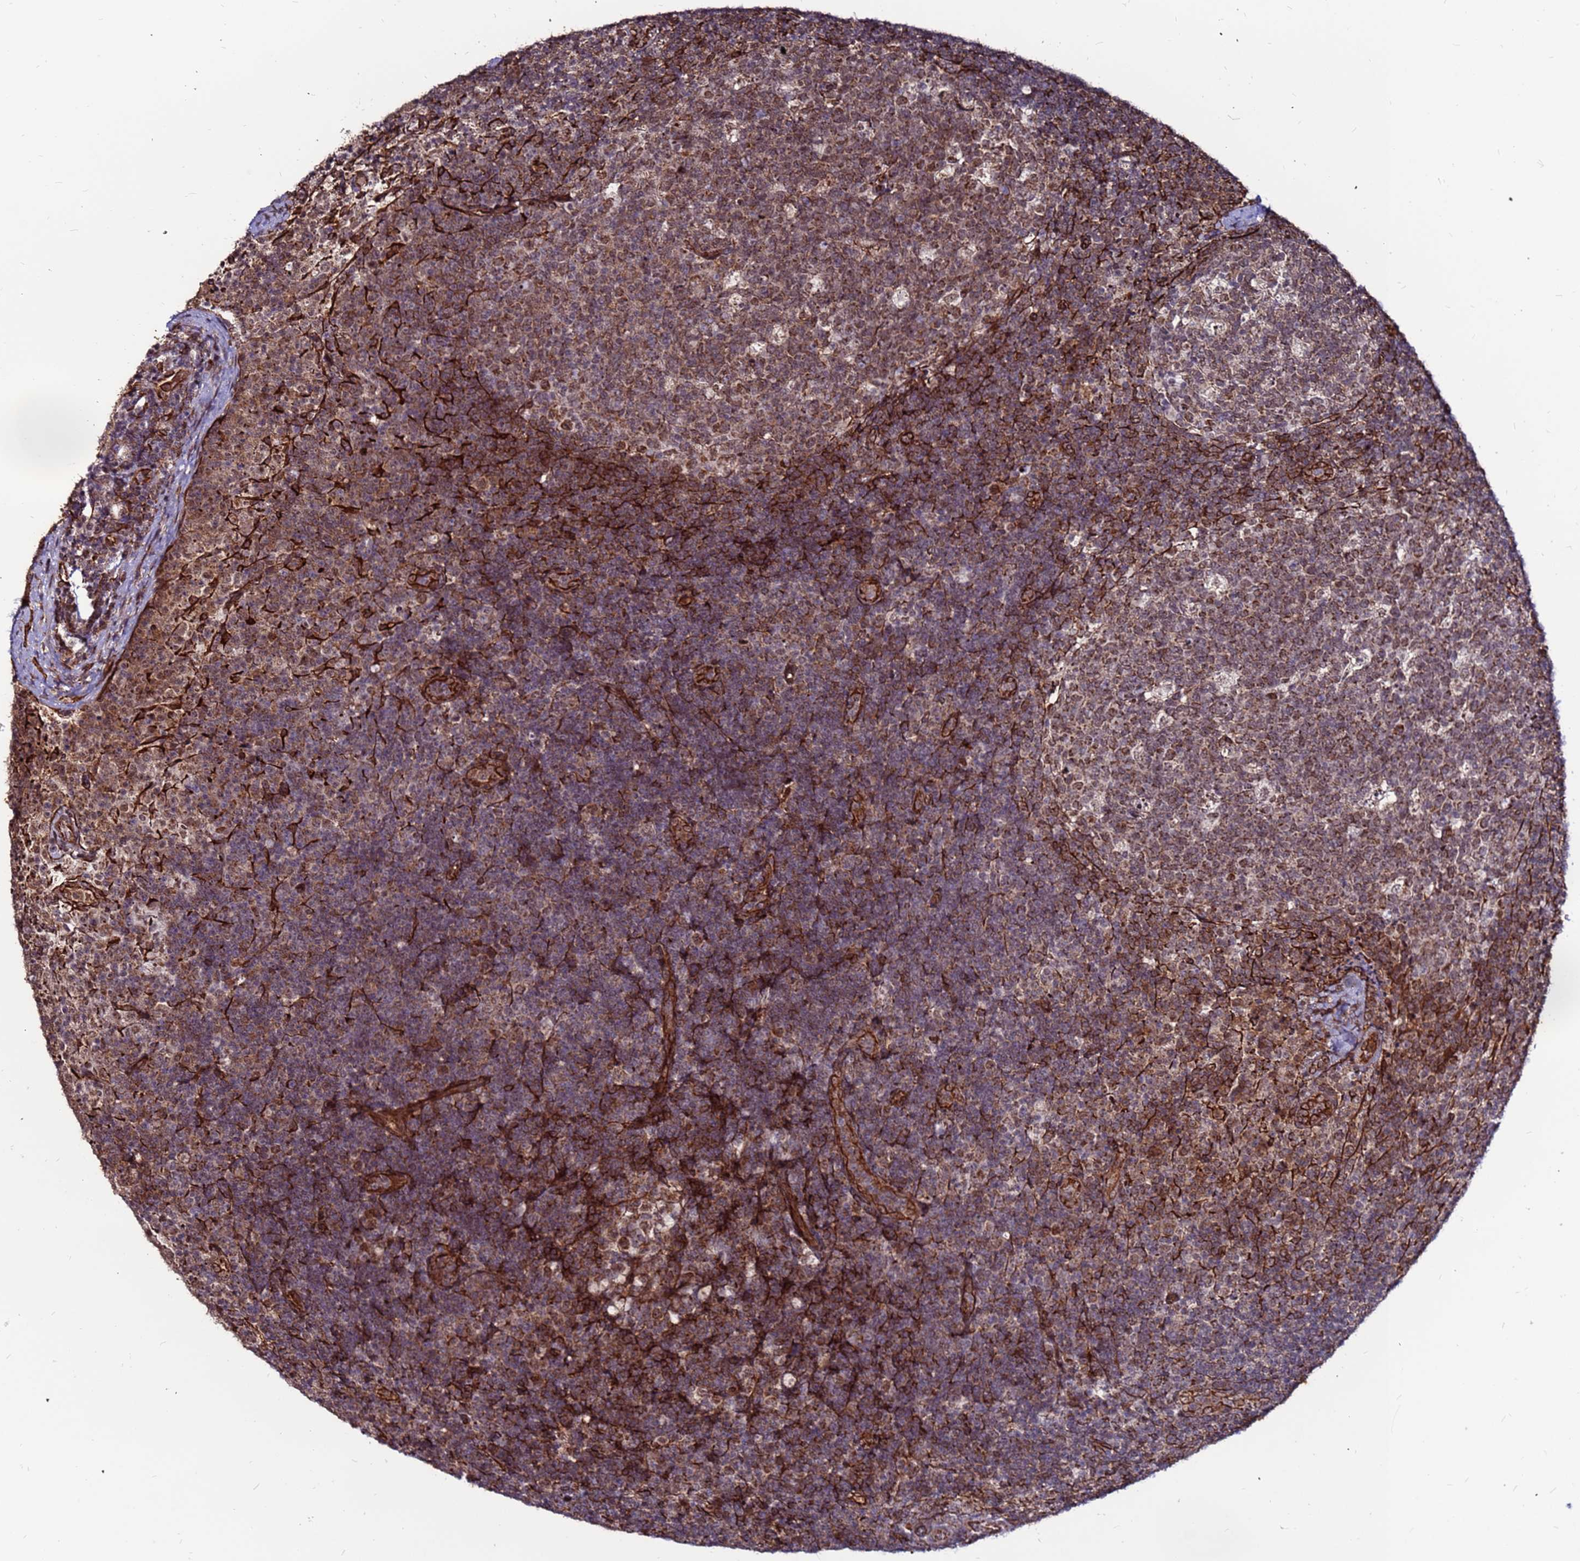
{"staining": {"intensity": "moderate", "quantity": "25%-75%", "location": "cytoplasmic/membranous,nuclear"}, "tissue": "lymph node", "cell_type": "Germinal center cells", "image_type": "normal", "snomed": [{"axis": "morphology", "description": "Normal tissue, NOS"}, {"axis": "topography", "description": "Lymph node"}], "caption": "The micrograph exhibits staining of benign lymph node, revealing moderate cytoplasmic/membranous,nuclear protein positivity (brown color) within germinal center cells.", "gene": "CLK3", "patient": {"sex": "female", "age": 31}}